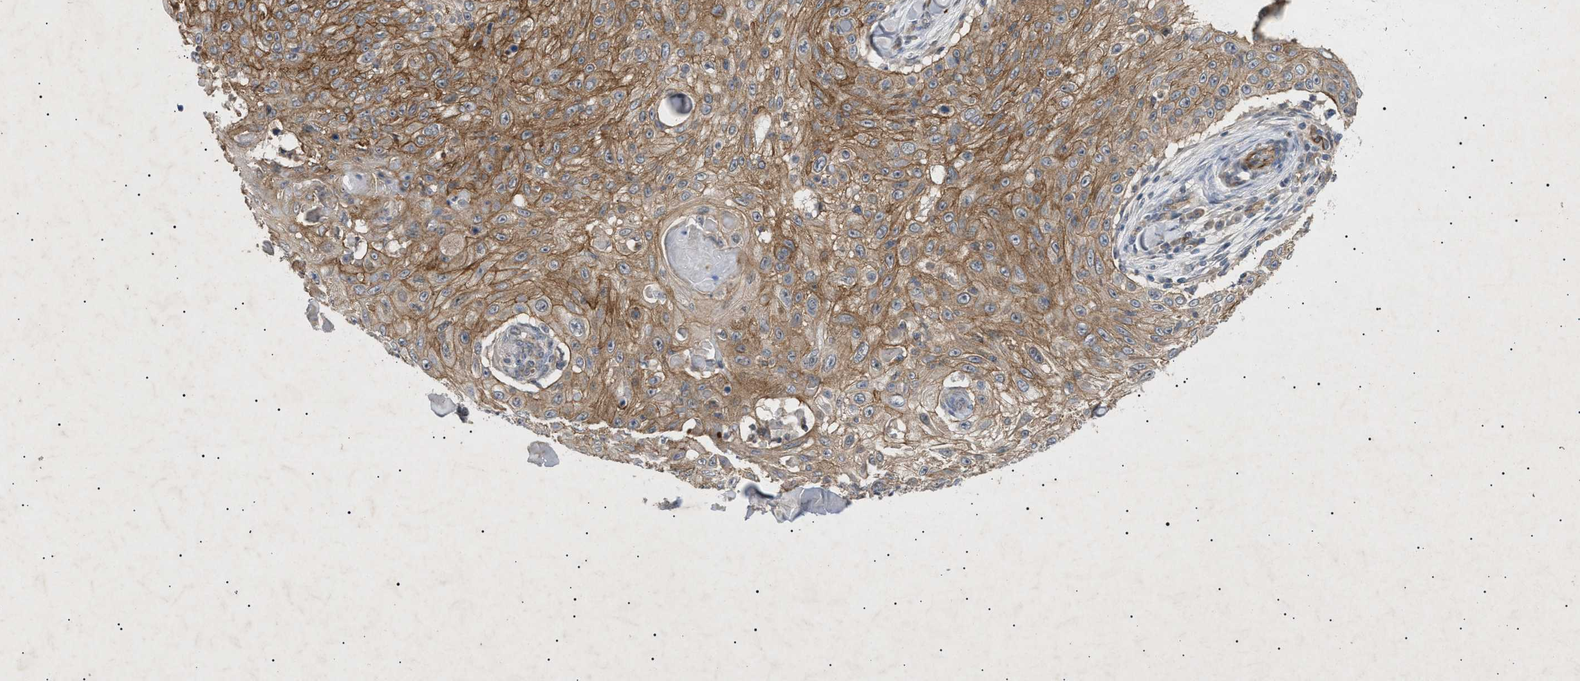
{"staining": {"intensity": "moderate", "quantity": ">75%", "location": "cytoplasmic/membranous"}, "tissue": "skin cancer", "cell_type": "Tumor cells", "image_type": "cancer", "snomed": [{"axis": "morphology", "description": "Squamous cell carcinoma, NOS"}, {"axis": "topography", "description": "Skin"}], "caption": "Tumor cells show medium levels of moderate cytoplasmic/membranous expression in approximately >75% of cells in skin cancer (squamous cell carcinoma).", "gene": "SIRT5", "patient": {"sex": "male", "age": 86}}